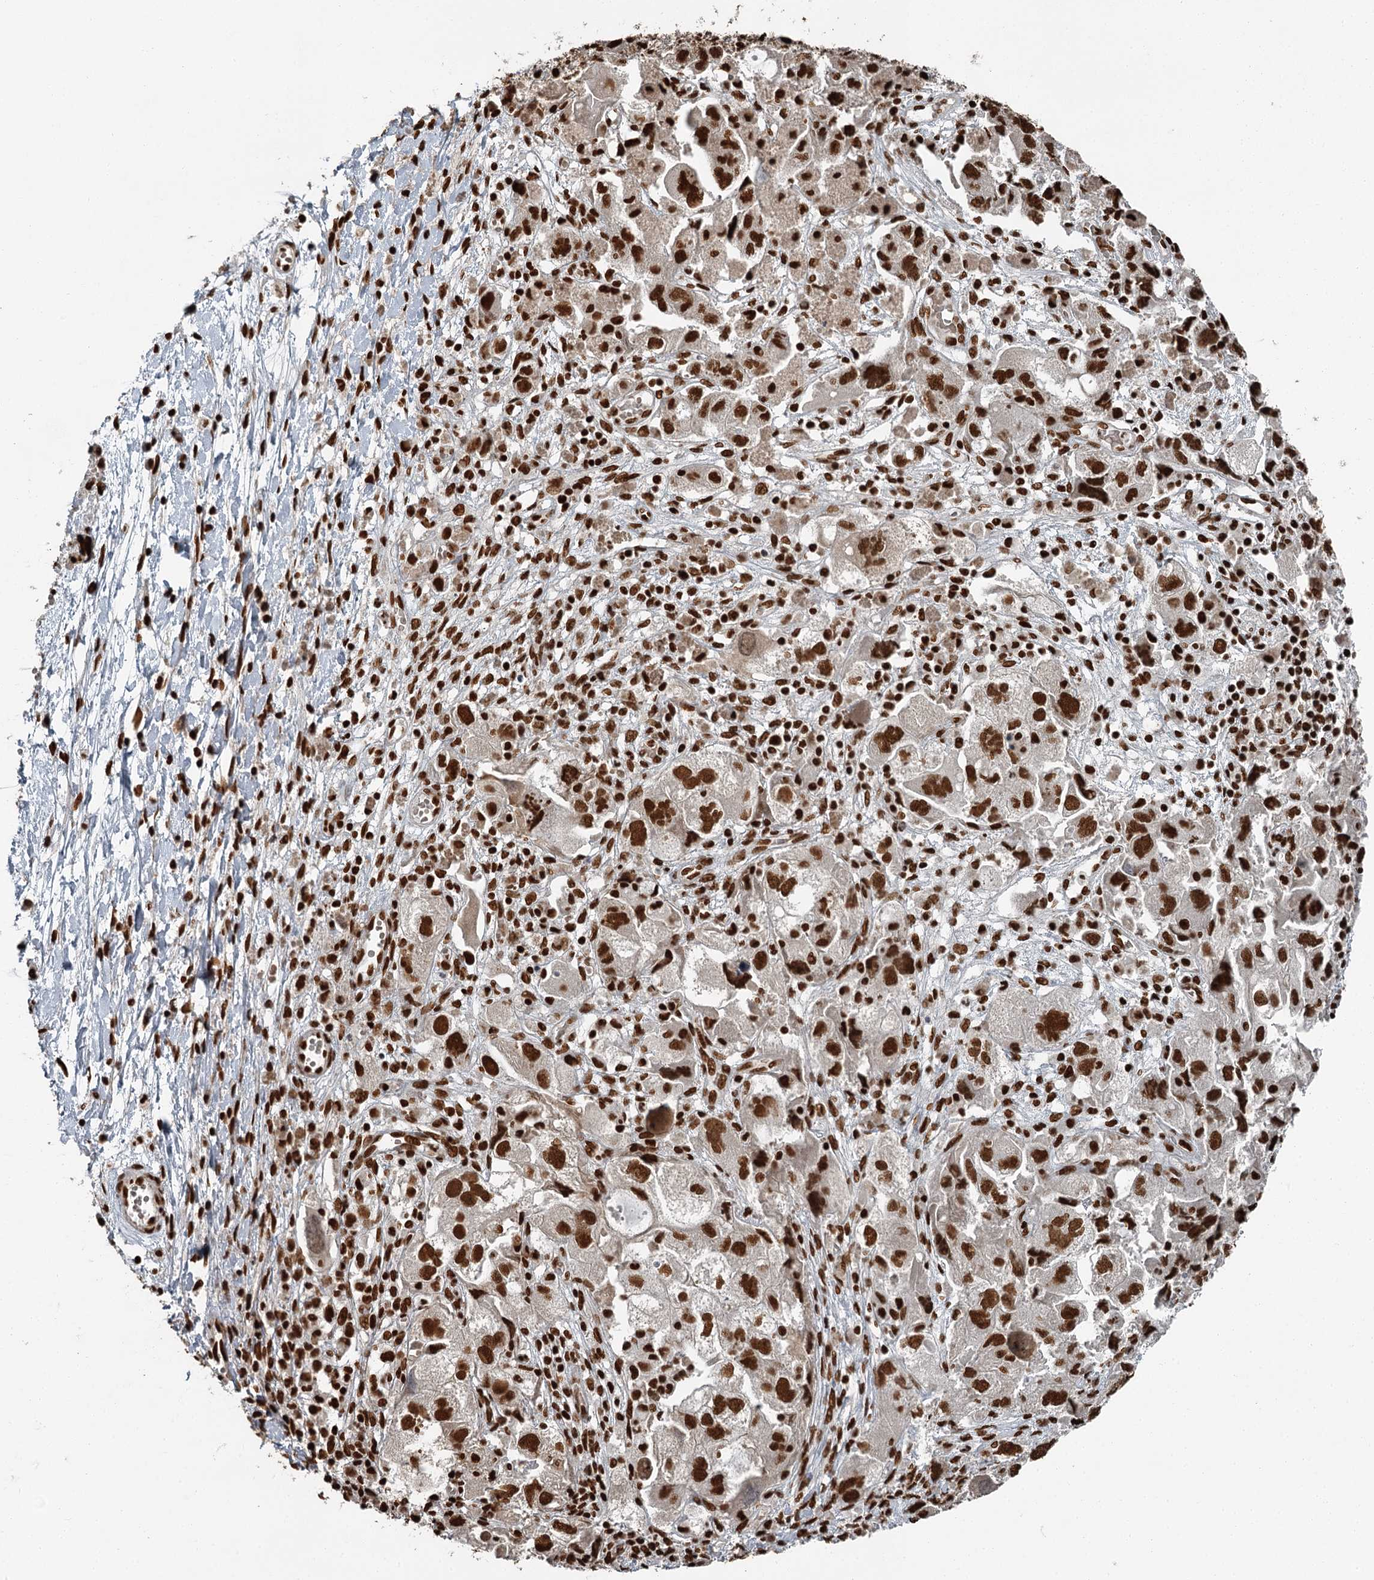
{"staining": {"intensity": "strong", "quantity": ">75%", "location": "nuclear"}, "tissue": "ovarian cancer", "cell_type": "Tumor cells", "image_type": "cancer", "snomed": [{"axis": "morphology", "description": "Carcinoma, NOS"}, {"axis": "morphology", "description": "Cystadenocarcinoma, serous, NOS"}, {"axis": "topography", "description": "Ovary"}], "caption": "This photomicrograph shows carcinoma (ovarian) stained with immunohistochemistry to label a protein in brown. The nuclear of tumor cells show strong positivity for the protein. Nuclei are counter-stained blue.", "gene": "RBBP7", "patient": {"sex": "female", "age": 69}}